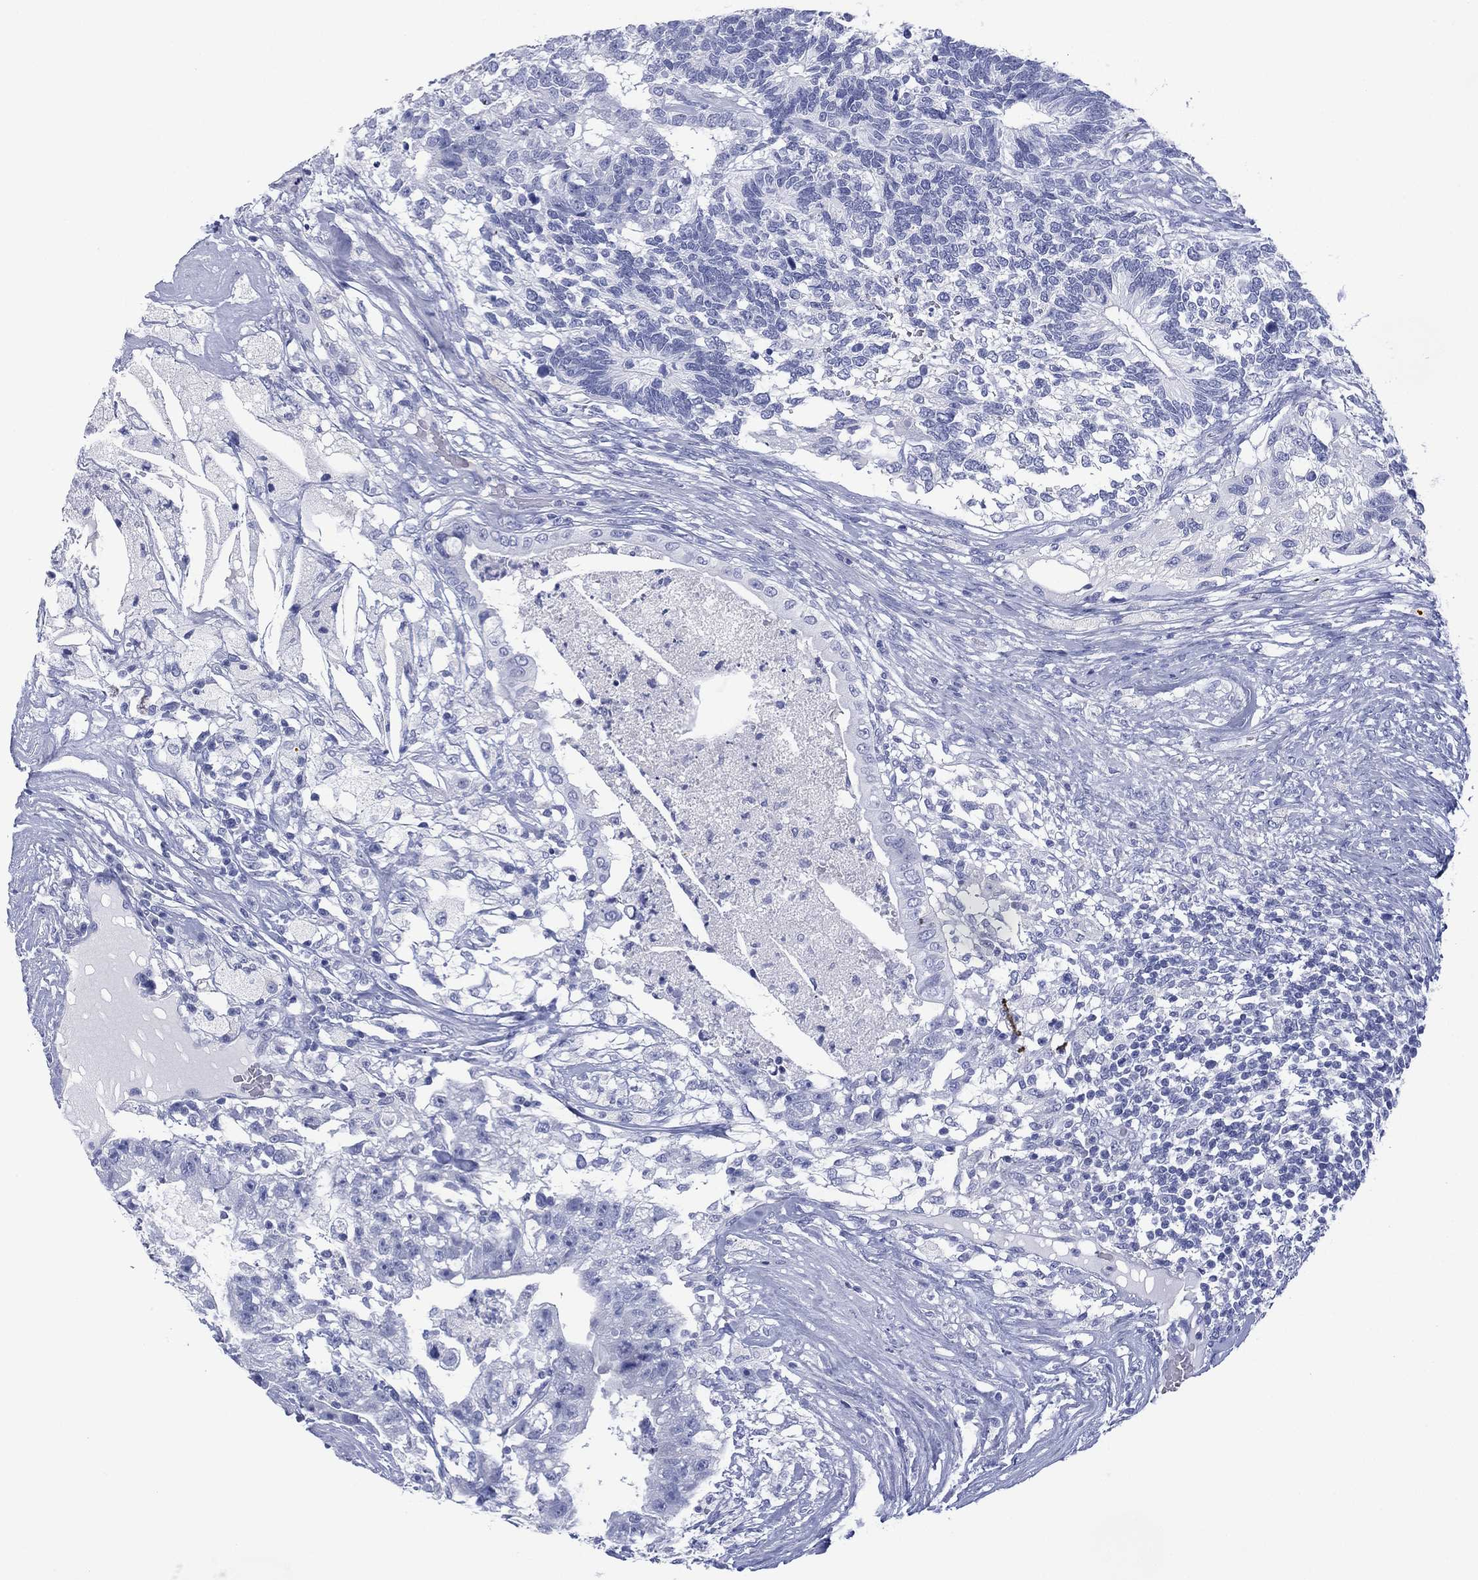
{"staining": {"intensity": "negative", "quantity": "none", "location": "none"}, "tissue": "testis cancer", "cell_type": "Tumor cells", "image_type": "cancer", "snomed": [{"axis": "morphology", "description": "Seminoma, NOS"}, {"axis": "morphology", "description": "Carcinoma, Embryonal, NOS"}, {"axis": "topography", "description": "Testis"}], "caption": "A micrograph of human testis cancer (seminoma) is negative for staining in tumor cells. (DAB immunohistochemistry (IHC) with hematoxylin counter stain).", "gene": "DSG1", "patient": {"sex": "male", "age": 41}}